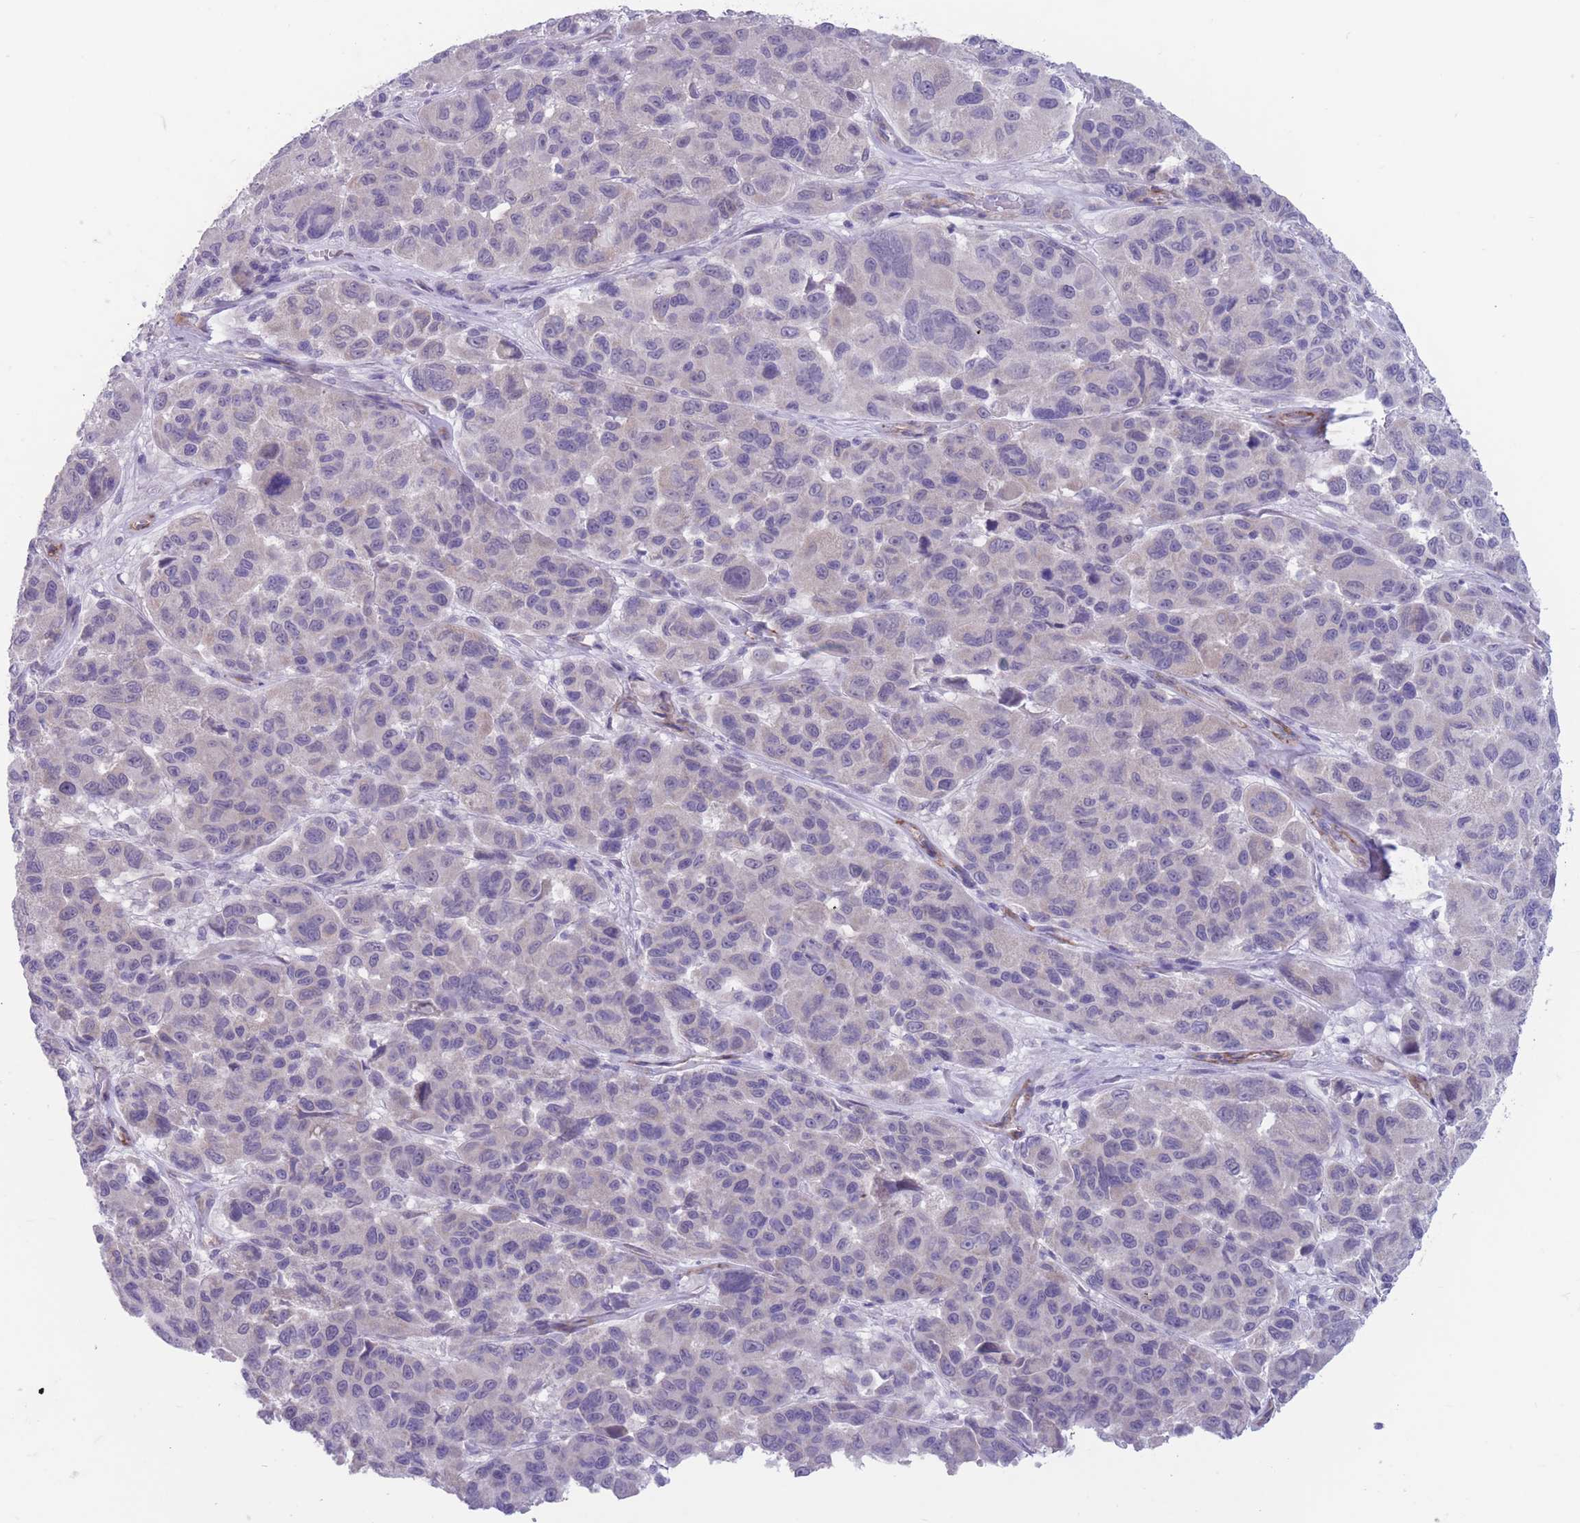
{"staining": {"intensity": "negative", "quantity": "none", "location": "none"}, "tissue": "melanoma", "cell_type": "Tumor cells", "image_type": "cancer", "snomed": [{"axis": "morphology", "description": "Malignant melanoma, NOS"}, {"axis": "topography", "description": "Skin"}], "caption": "An immunohistochemistry histopathology image of malignant melanoma is shown. There is no staining in tumor cells of malignant melanoma.", "gene": "DPYD", "patient": {"sex": "female", "age": 66}}